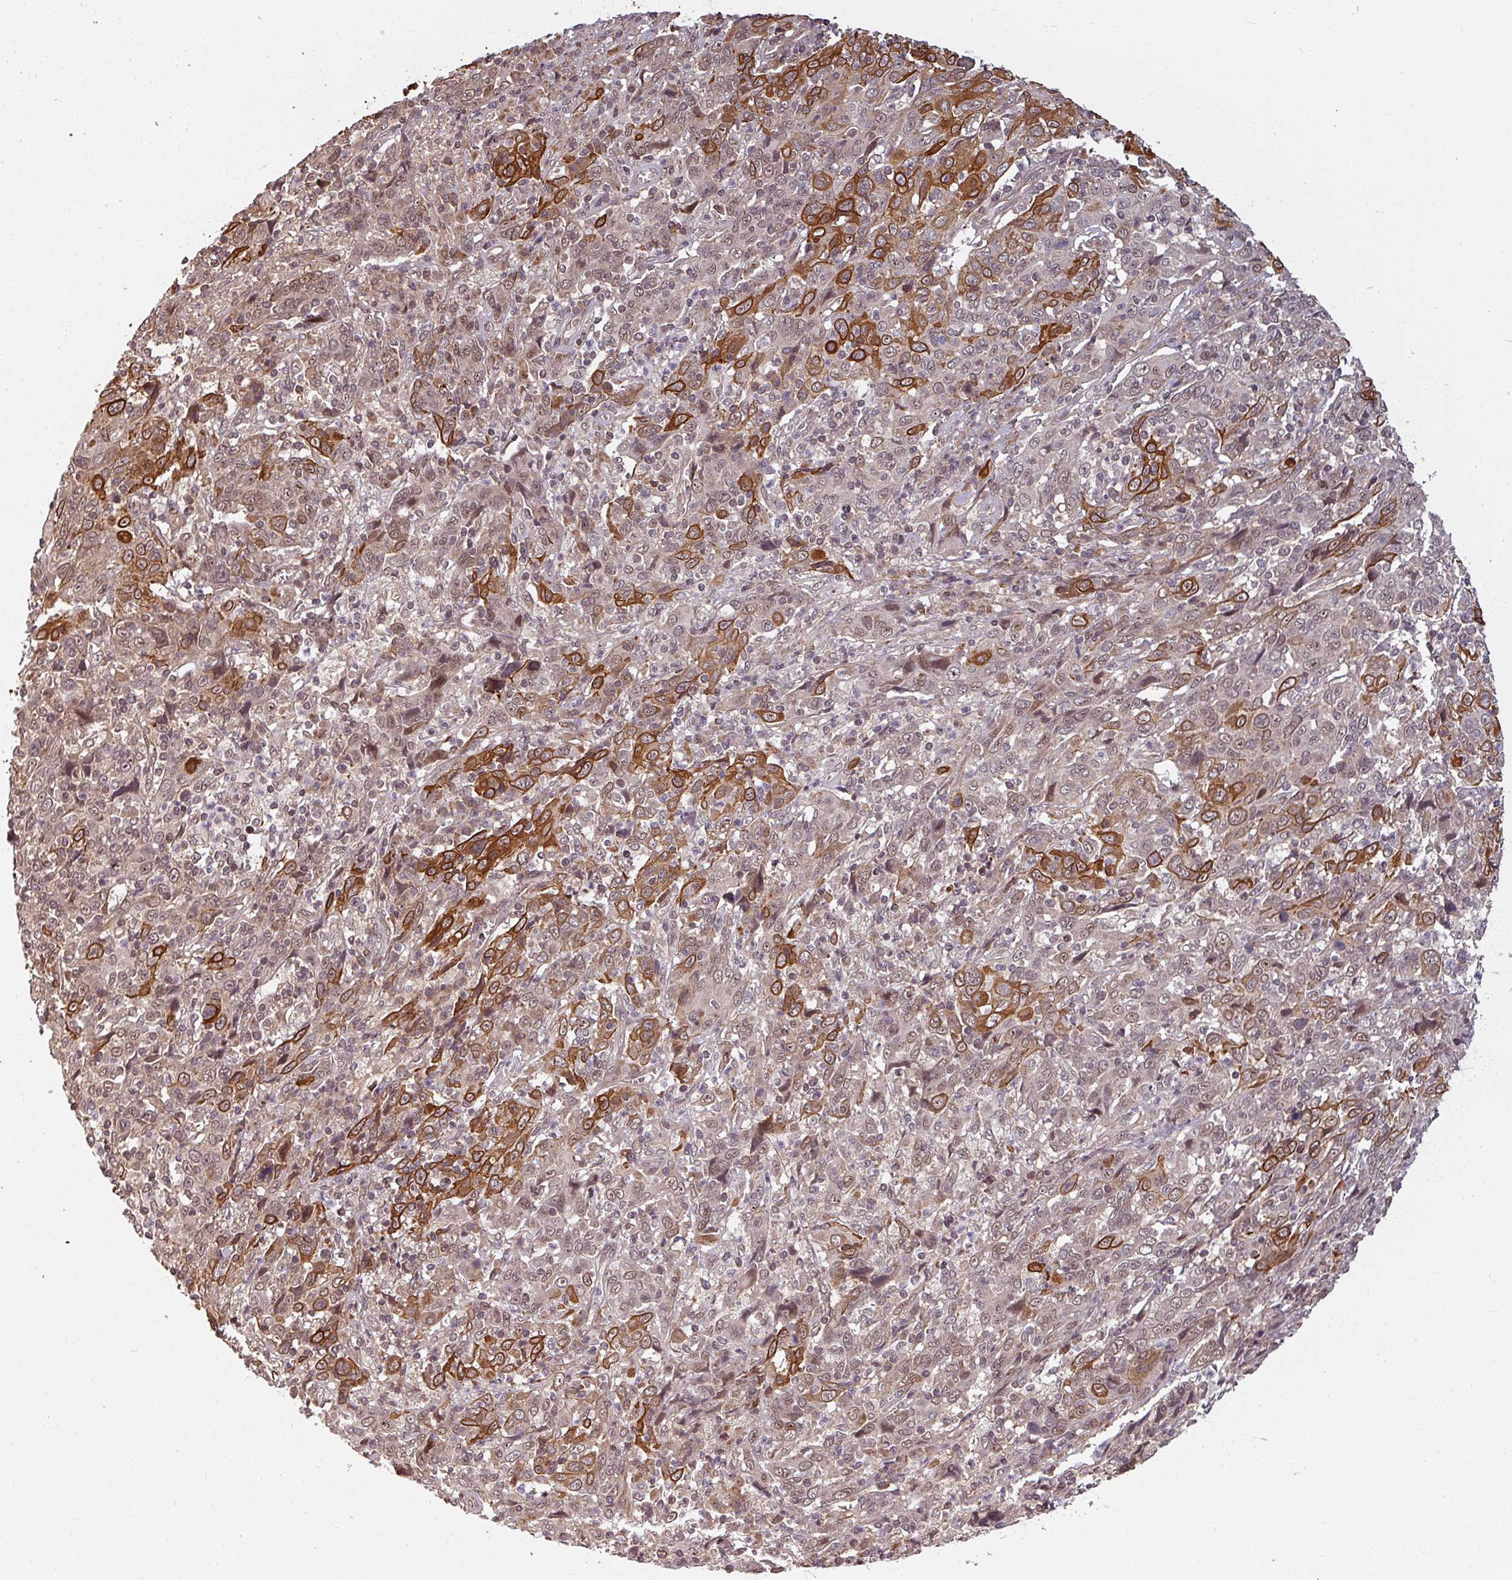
{"staining": {"intensity": "strong", "quantity": "25%-75%", "location": "cytoplasmic/membranous,nuclear"}, "tissue": "cervical cancer", "cell_type": "Tumor cells", "image_type": "cancer", "snomed": [{"axis": "morphology", "description": "Squamous cell carcinoma, NOS"}, {"axis": "topography", "description": "Cervix"}], "caption": "Tumor cells display high levels of strong cytoplasmic/membranous and nuclear expression in about 25%-75% of cells in human cervical cancer (squamous cell carcinoma).", "gene": "SWI5", "patient": {"sex": "female", "age": 46}}